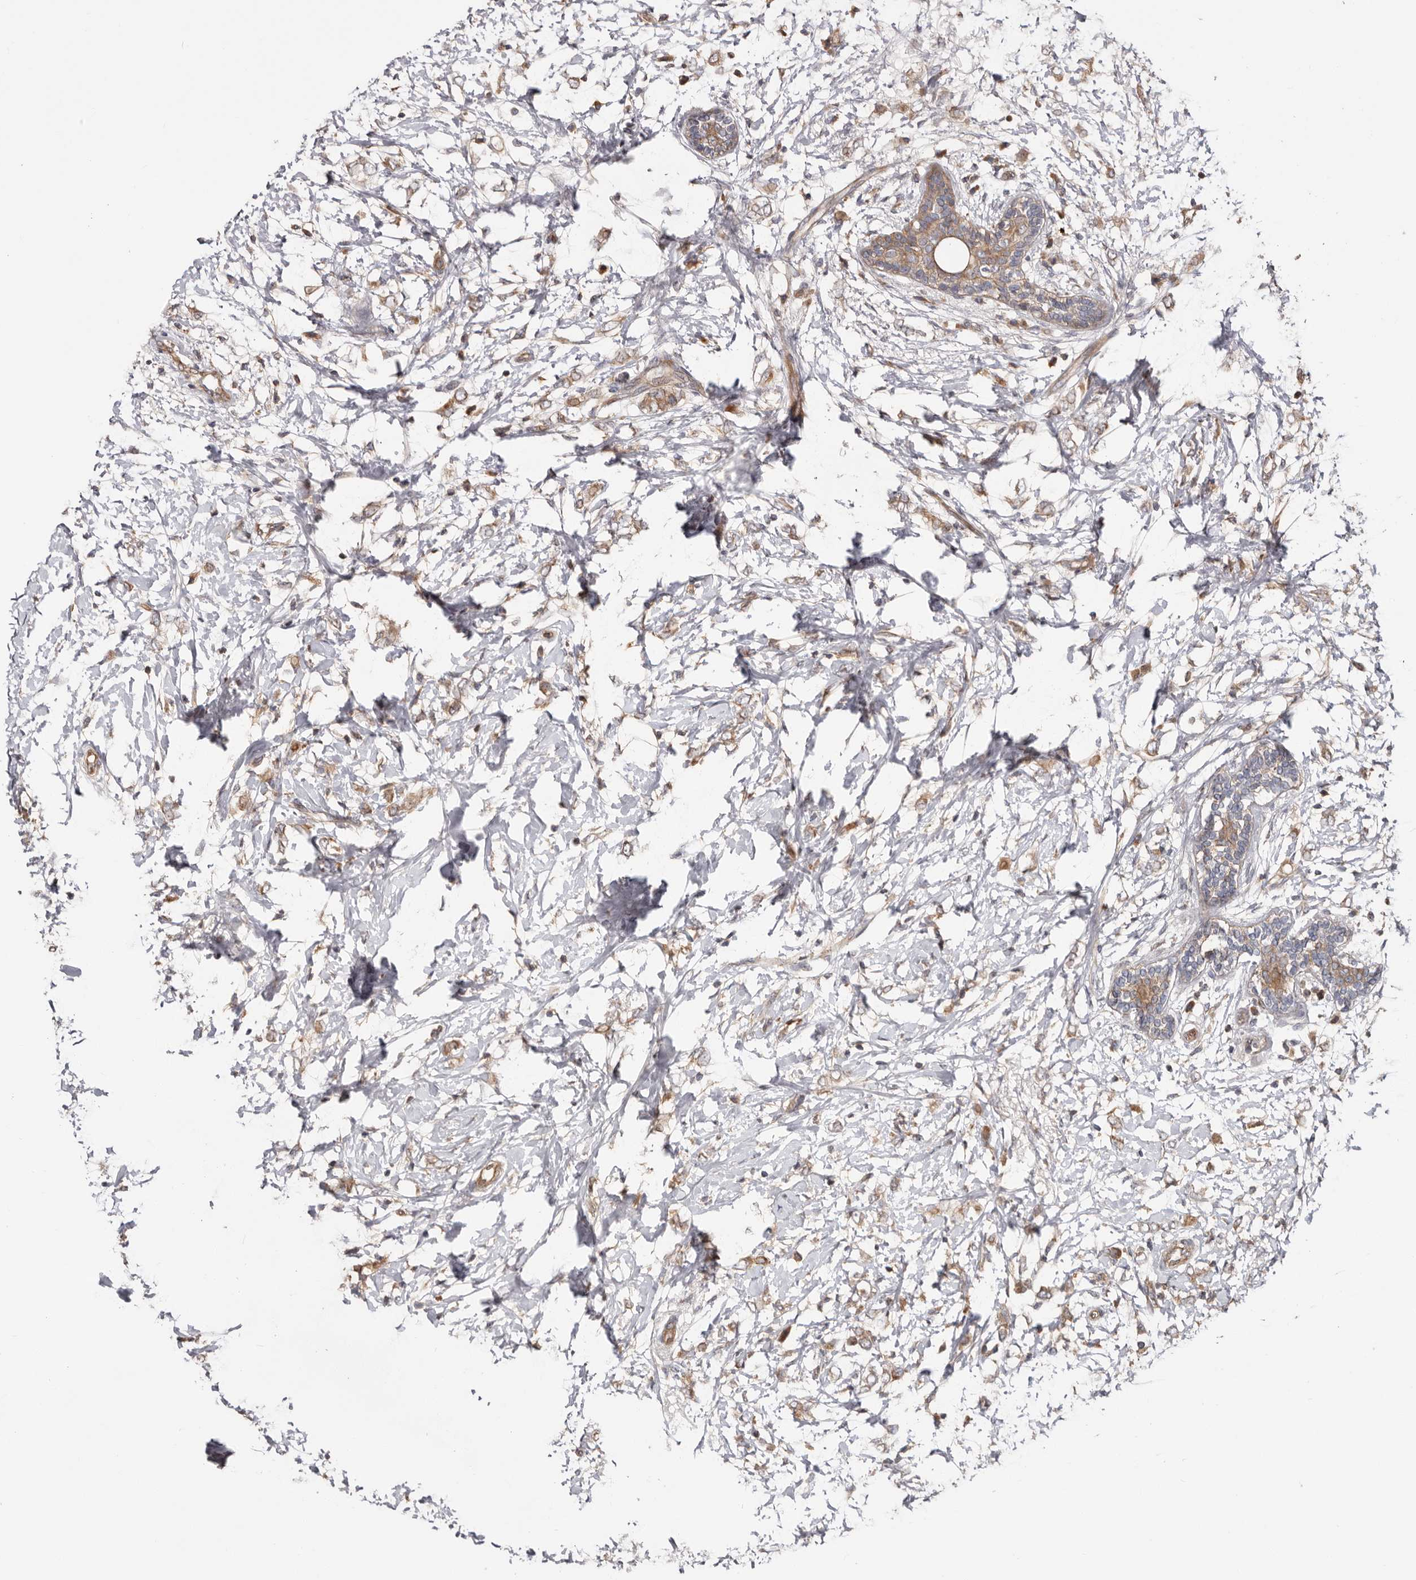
{"staining": {"intensity": "weak", "quantity": ">75%", "location": "cytoplasmic/membranous"}, "tissue": "breast cancer", "cell_type": "Tumor cells", "image_type": "cancer", "snomed": [{"axis": "morphology", "description": "Normal tissue, NOS"}, {"axis": "morphology", "description": "Lobular carcinoma"}, {"axis": "topography", "description": "Breast"}], "caption": "Human breast lobular carcinoma stained with a protein marker displays weak staining in tumor cells.", "gene": "TMUB1", "patient": {"sex": "female", "age": 47}}